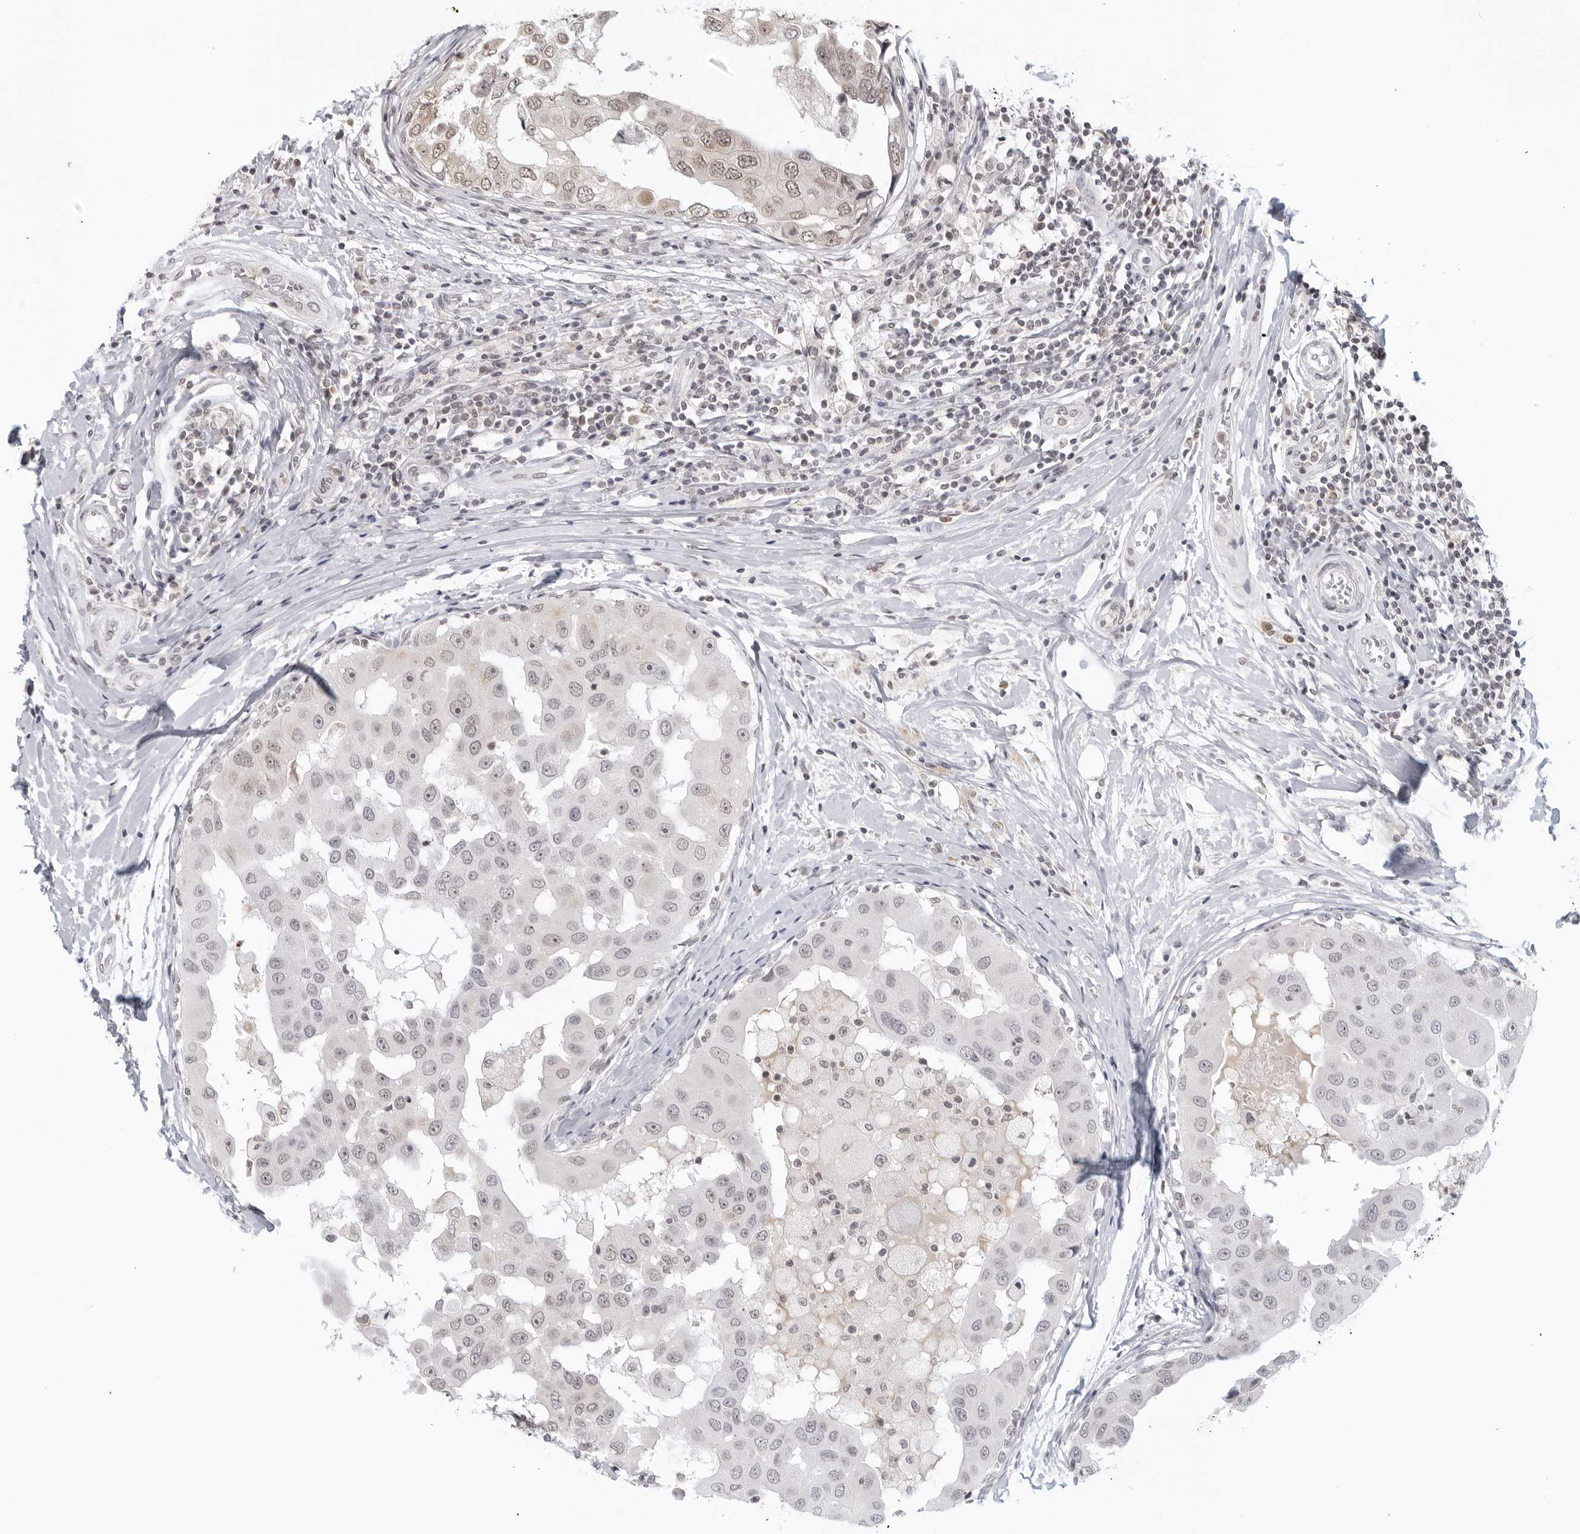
{"staining": {"intensity": "weak", "quantity": "25%-75%", "location": "nuclear"}, "tissue": "breast cancer", "cell_type": "Tumor cells", "image_type": "cancer", "snomed": [{"axis": "morphology", "description": "Duct carcinoma"}, {"axis": "topography", "description": "Breast"}], "caption": "Immunohistochemistry (IHC) of human breast cancer (invasive ductal carcinoma) exhibits low levels of weak nuclear positivity in about 25%-75% of tumor cells.", "gene": "RAB11FIP3", "patient": {"sex": "female", "age": 27}}